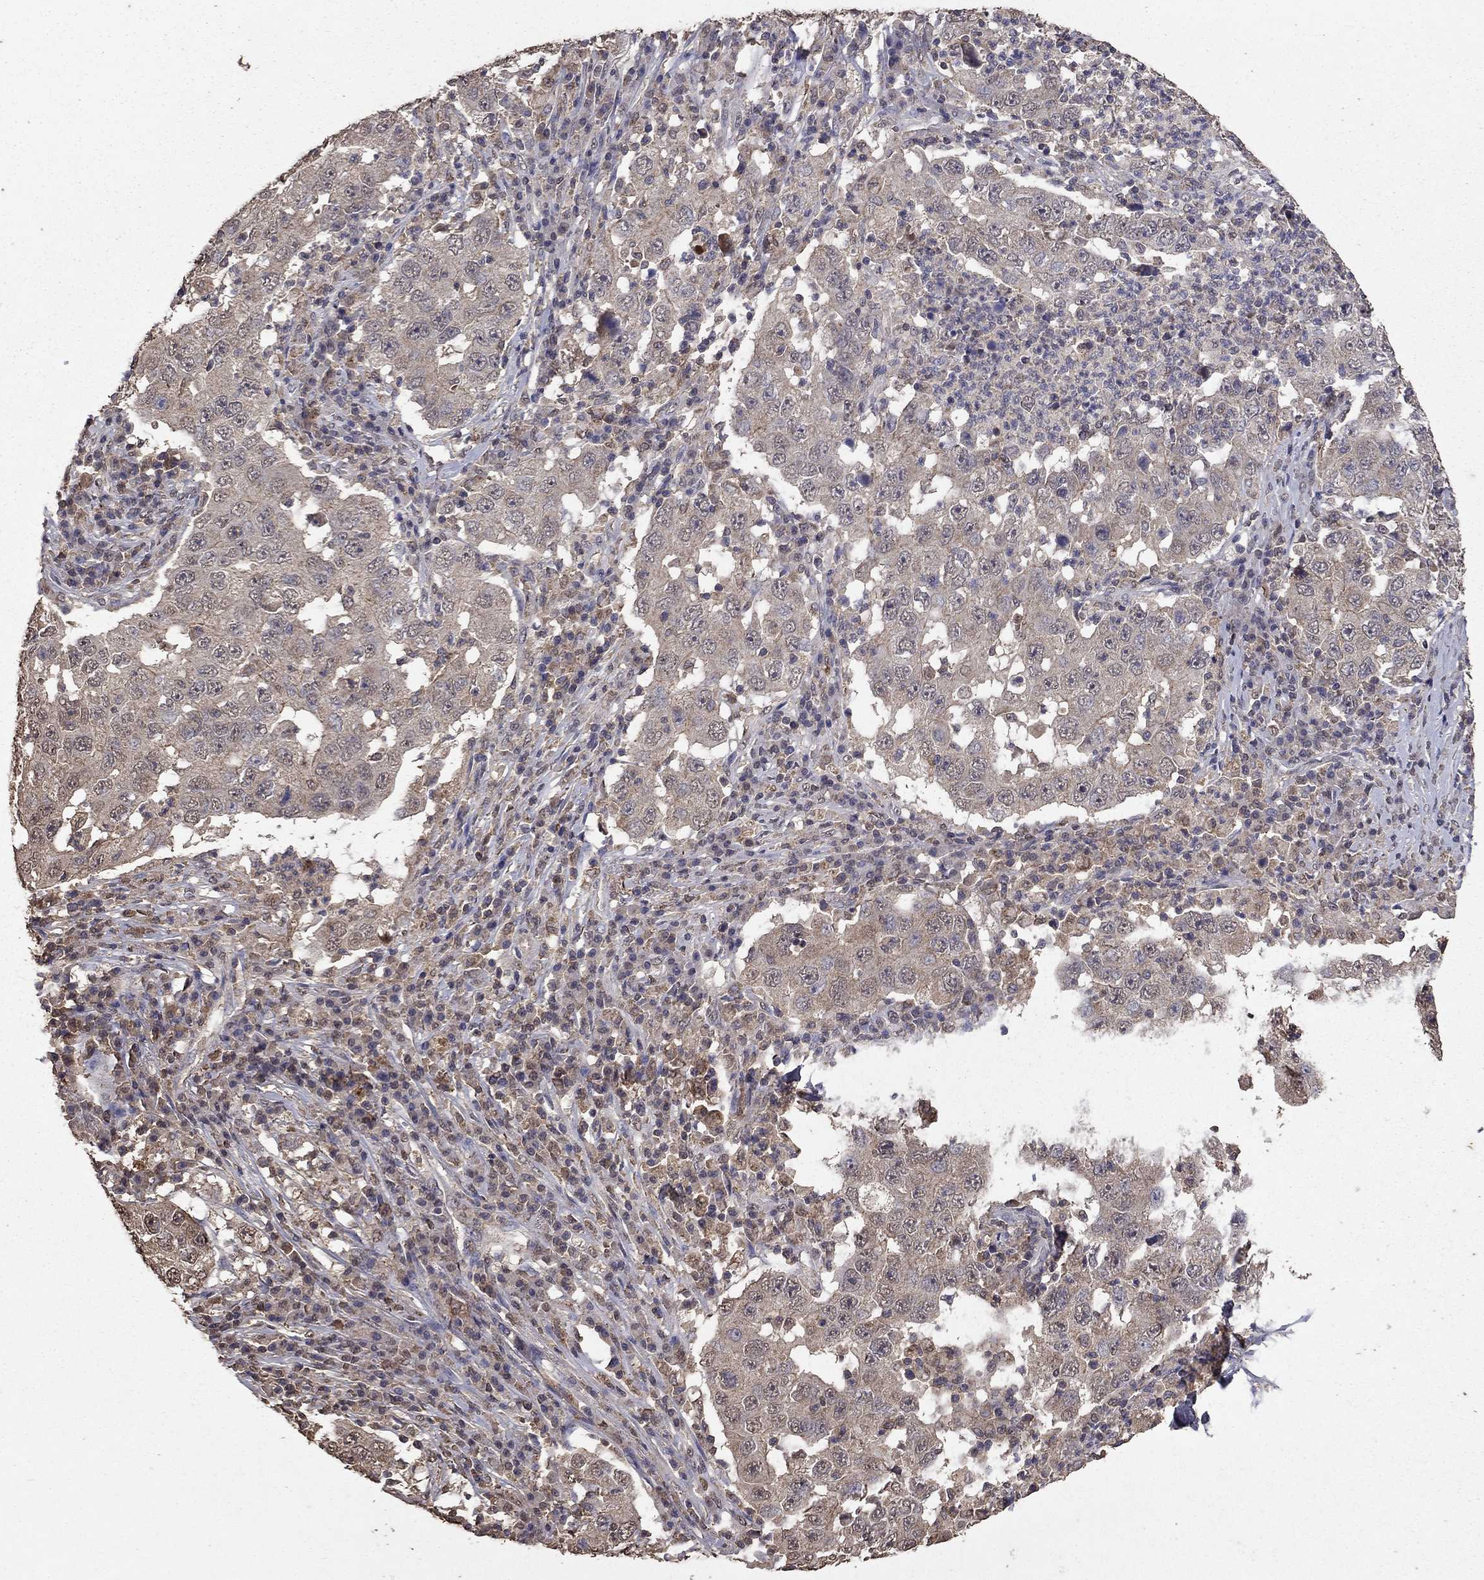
{"staining": {"intensity": "negative", "quantity": "none", "location": "none"}, "tissue": "lung cancer", "cell_type": "Tumor cells", "image_type": "cancer", "snomed": [{"axis": "morphology", "description": "Adenocarcinoma, NOS"}, {"axis": "topography", "description": "Lung"}], "caption": "Immunohistochemistry photomicrograph of human lung cancer stained for a protein (brown), which demonstrates no staining in tumor cells.", "gene": "SERPINA5", "patient": {"sex": "male", "age": 73}}